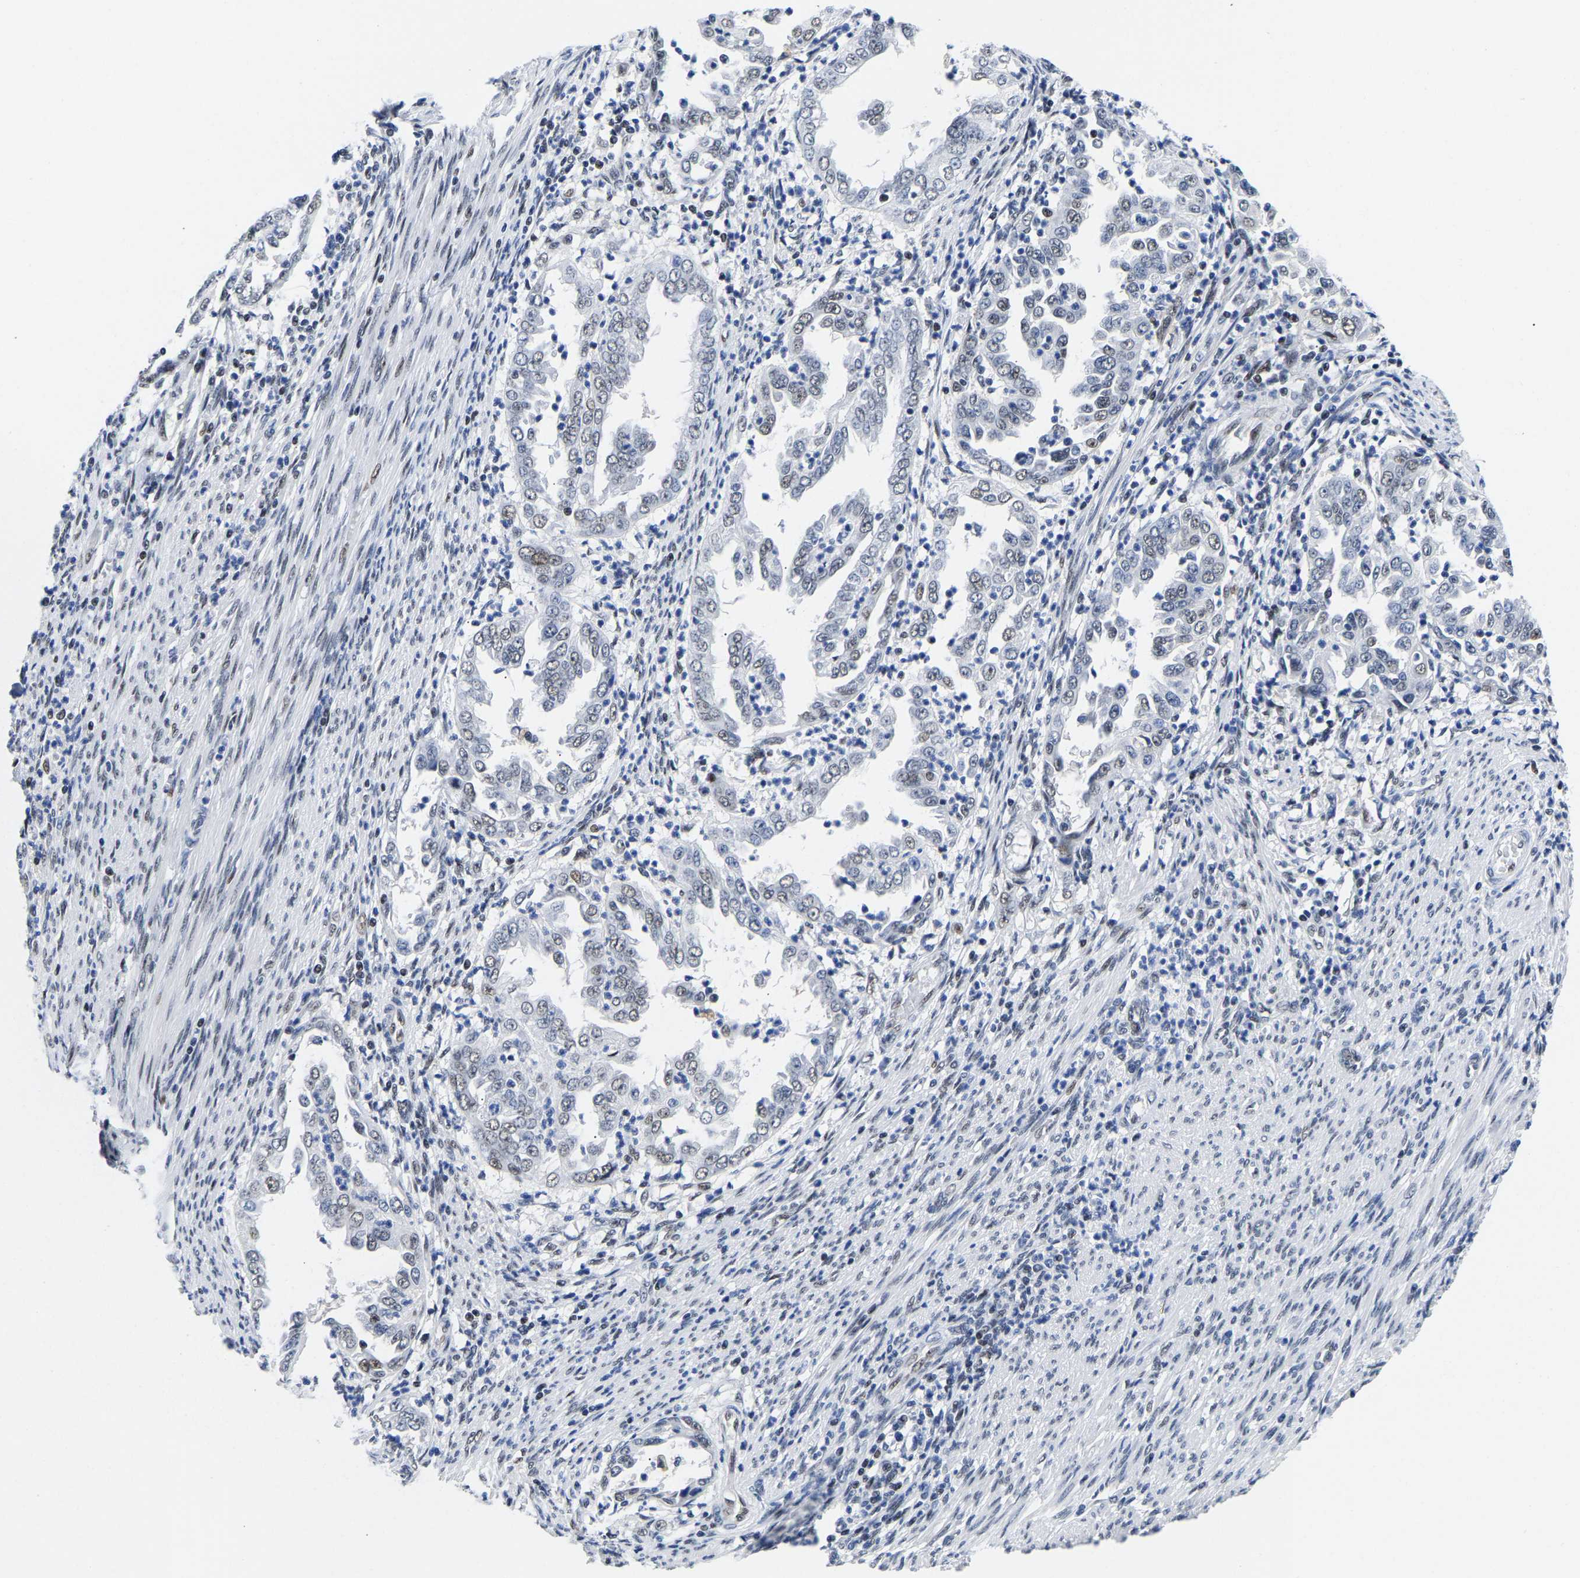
{"staining": {"intensity": "weak", "quantity": "<25%", "location": "nuclear"}, "tissue": "endometrial cancer", "cell_type": "Tumor cells", "image_type": "cancer", "snomed": [{"axis": "morphology", "description": "Adenocarcinoma, NOS"}, {"axis": "topography", "description": "Endometrium"}], "caption": "Adenocarcinoma (endometrial) stained for a protein using IHC demonstrates no staining tumor cells.", "gene": "PTRHD1", "patient": {"sex": "female", "age": 85}}